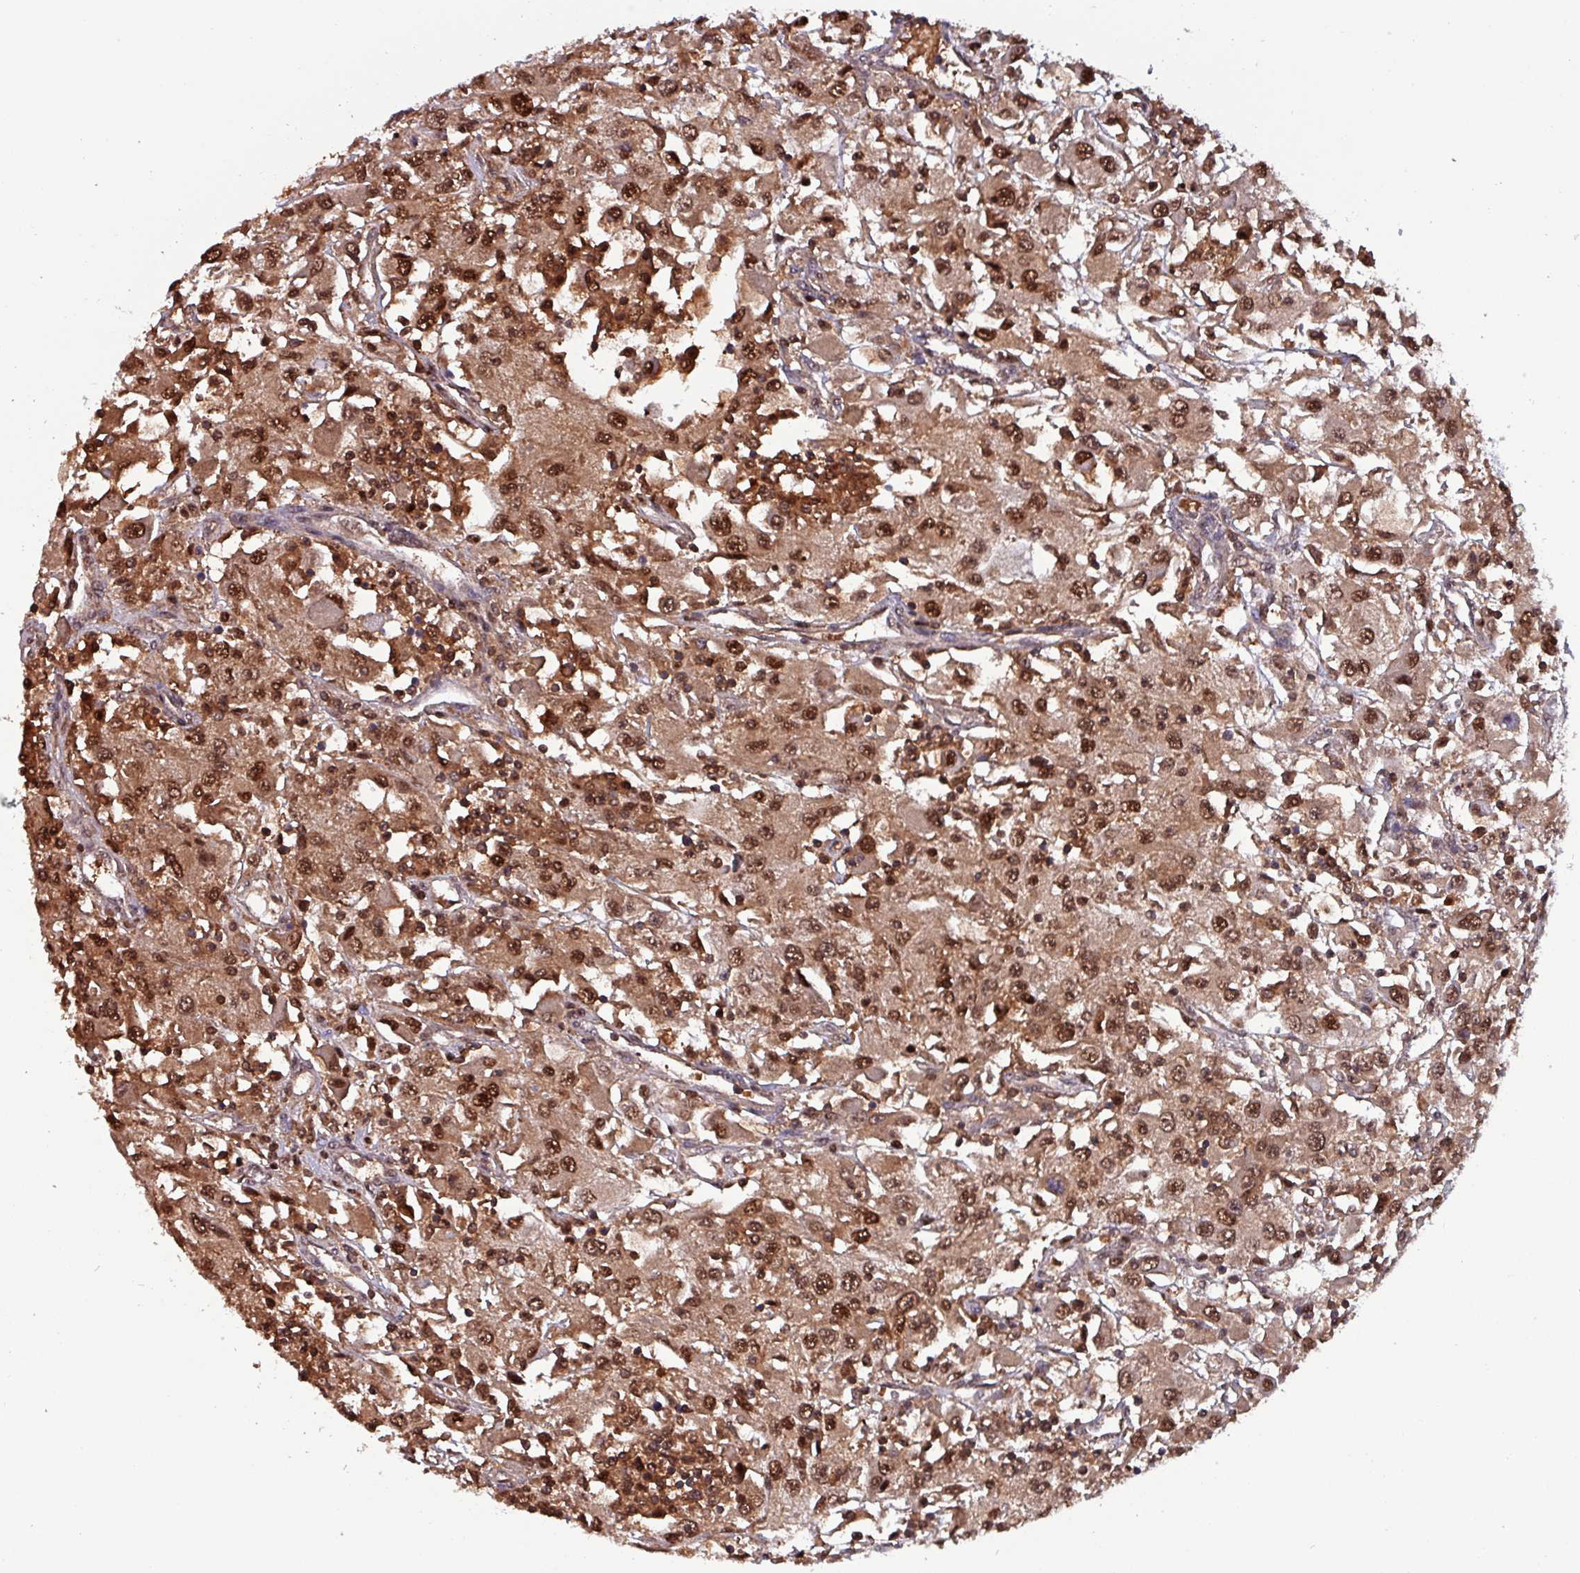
{"staining": {"intensity": "strong", "quantity": ">75%", "location": "cytoplasmic/membranous,nuclear"}, "tissue": "renal cancer", "cell_type": "Tumor cells", "image_type": "cancer", "snomed": [{"axis": "morphology", "description": "Adenocarcinoma, NOS"}, {"axis": "topography", "description": "Kidney"}], "caption": "Strong cytoplasmic/membranous and nuclear positivity for a protein is present in approximately >75% of tumor cells of adenocarcinoma (renal) using immunohistochemistry (IHC).", "gene": "PSMB8", "patient": {"sex": "female", "age": 67}}